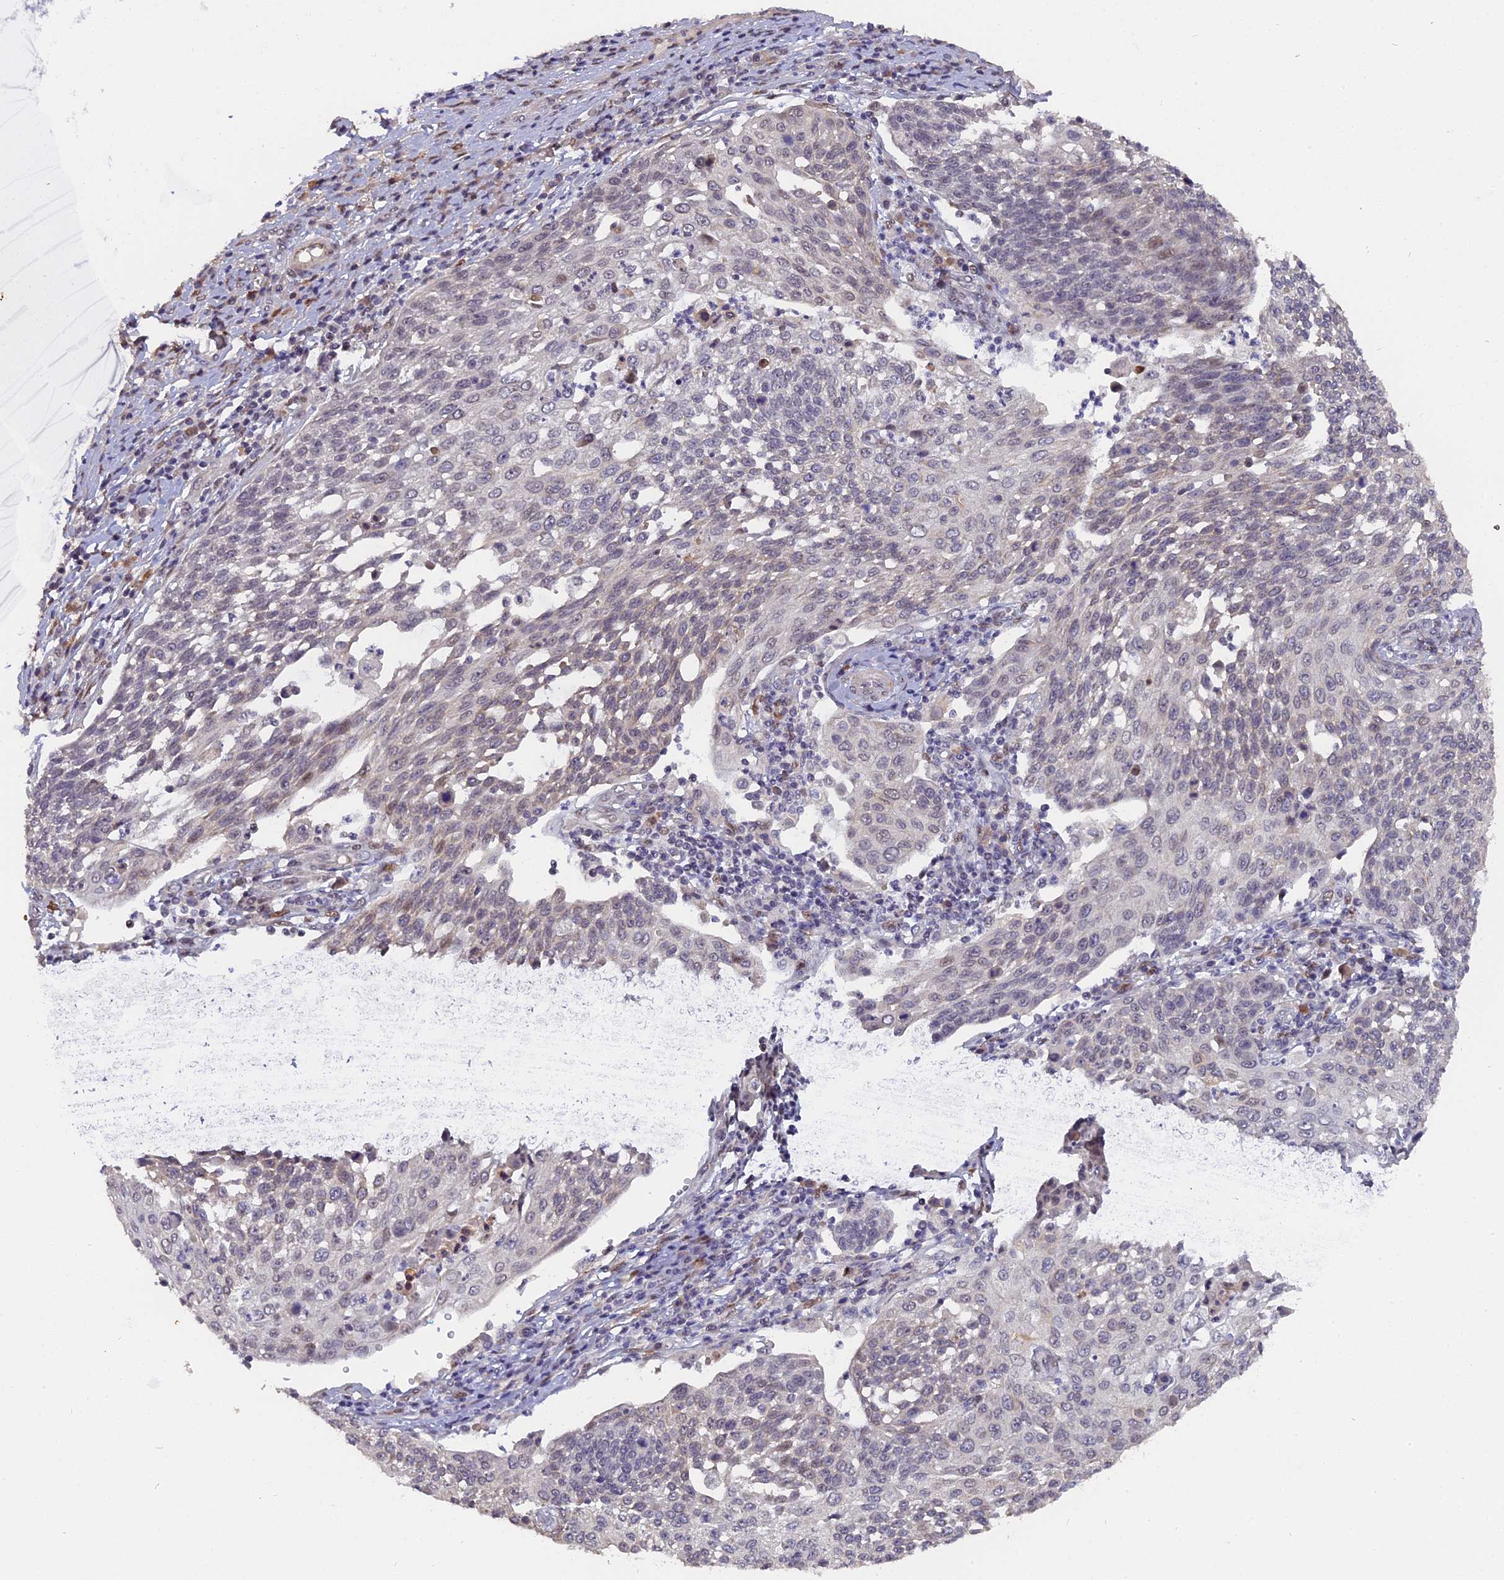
{"staining": {"intensity": "negative", "quantity": "none", "location": "none"}, "tissue": "cervical cancer", "cell_type": "Tumor cells", "image_type": "cancer", "snomed": [{"axis": "morphology", "description": "Squamous cell carcinoma, NOS"}, {"axis": "topography", "description": "Cervix"}], "caption": "Immunohistochemistry photomicrograph of neoplastic tissue: cervical squamous cell carcinoma stained with DAB reveals no significant protein expression in tumor cells.", "gene": "PYGO1", "patient": {"sex": "female", "age": 34}}